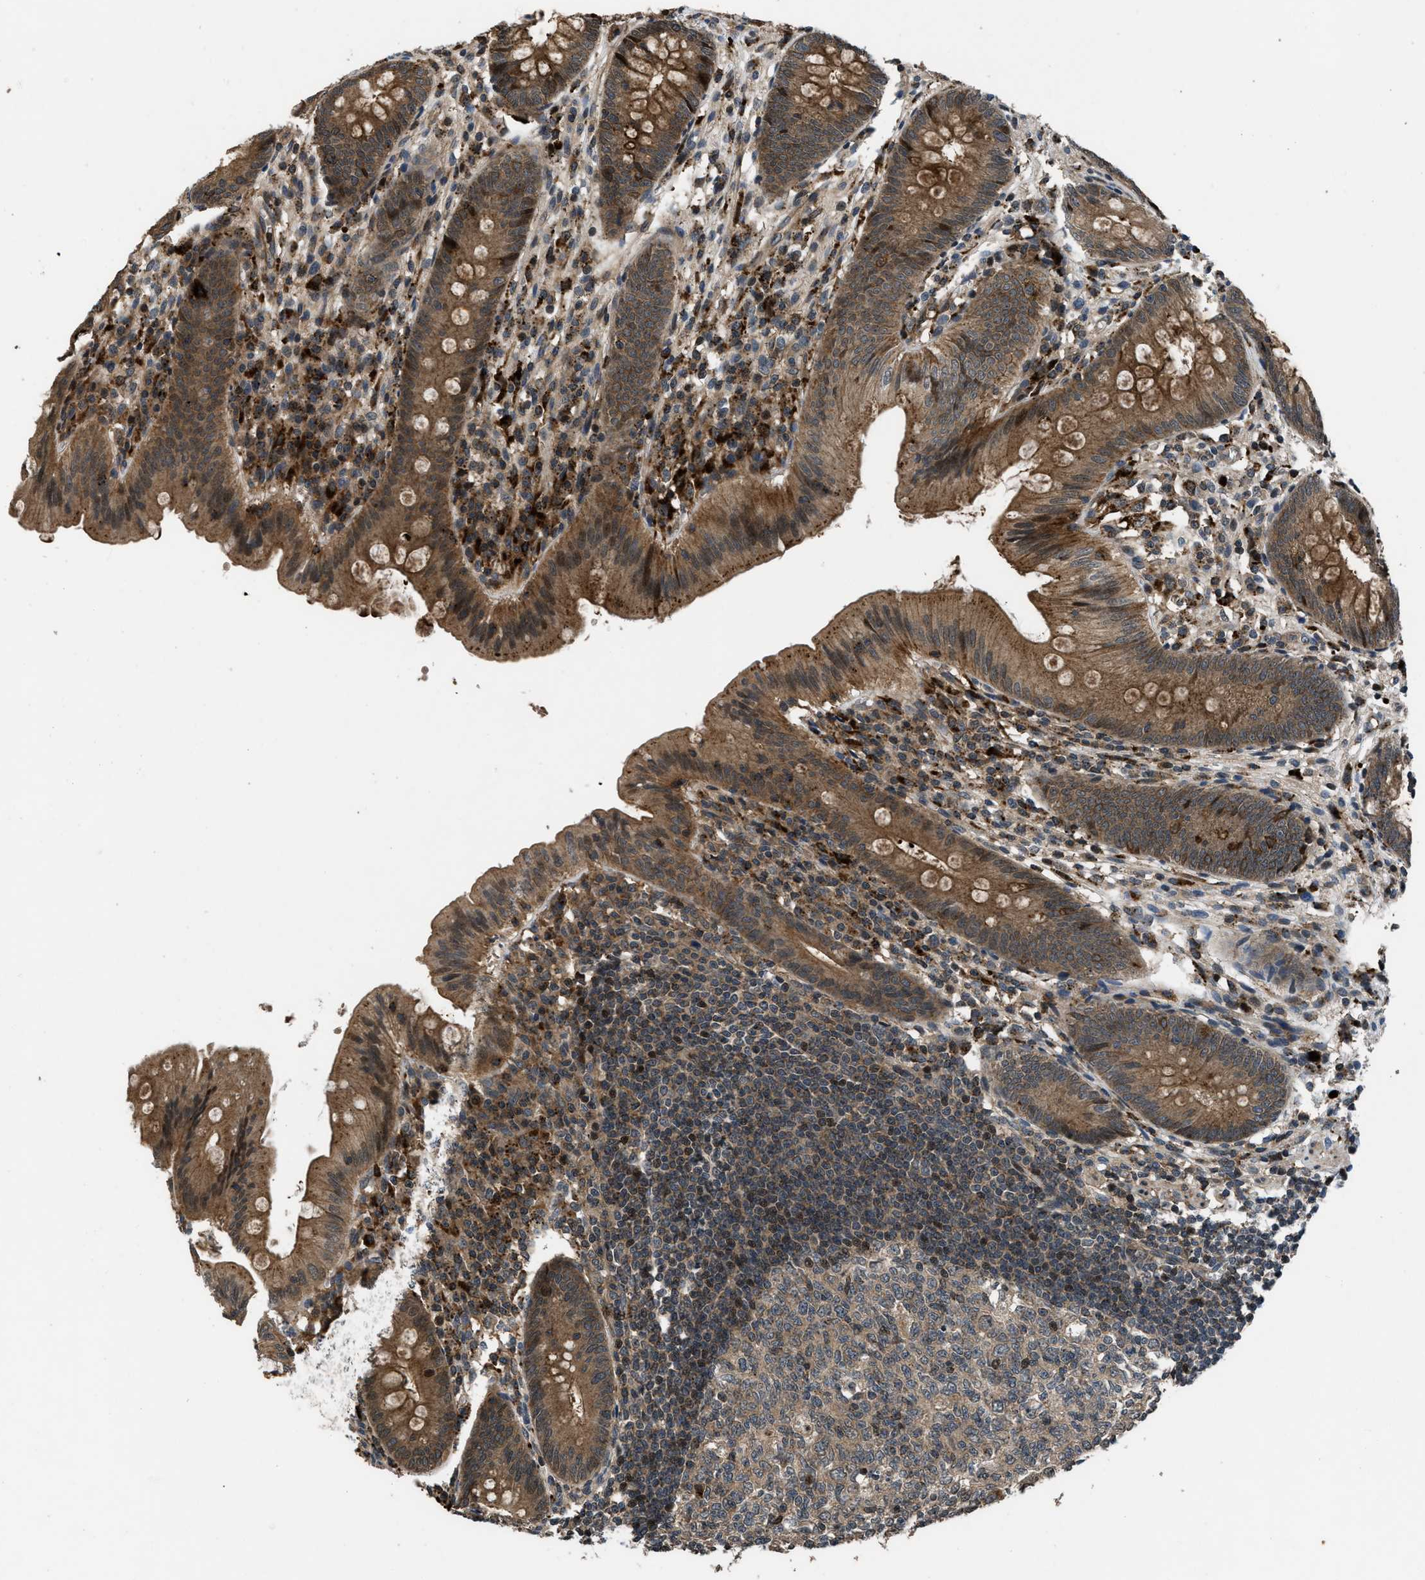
{"staining": {"intensity": "moderate", "quantity": ">75%", "location": "cytoplasmic/membranous"}, "tissue": "appendix", "cell_type": "Glandular cells", "image_type": "normal", "snomed": [{"axis": "morphology", "description": "Normal tissue, NOS"}, {"axis": "topography", "description": "Appendix"}], "caption": "Glandular cells display moderate cytoplasmic/membranous expression in about >75% of cells in benign appendix. The staining was performed using DAB (3,3'-diaminobenzidine), with brown indicating positive protein expression. Nuclei are stained blue with hematoxylin.", "gene": "CTBS", "patient": {"sex": "male", "age": 56}}